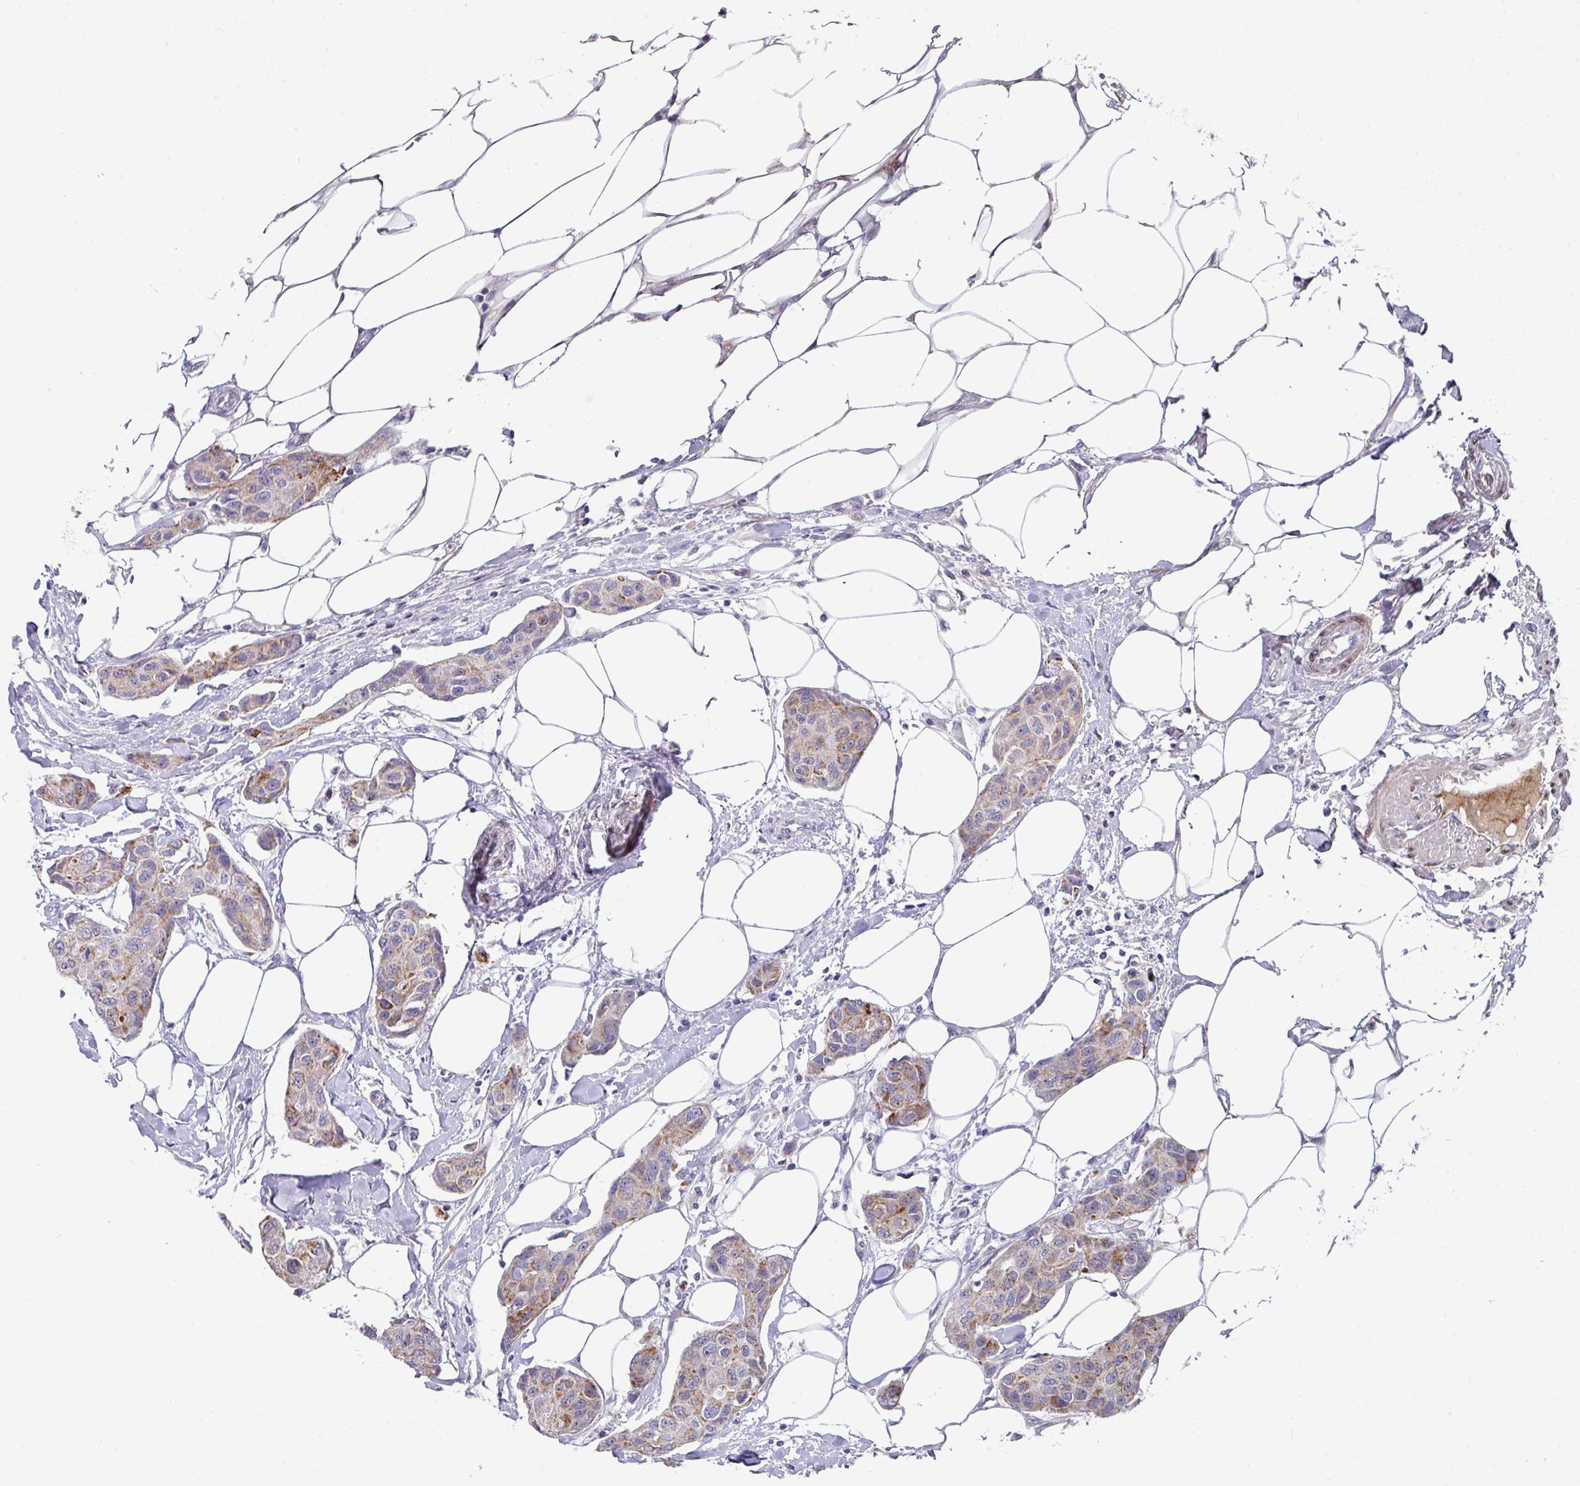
{"staining": {"intensity": "moderate", "quantity": "<25%", "location": "cytoplasmic/membranous"}, "tissue": "breast cancer", "cell_type": "Tumor cells", "image_type": "cancer", "snomed": [{"axis": "morphology", "description": "Duct carcinoma"}, {"axis": "topography", "description": "Breast"}, {"axis": "topography", "description": "Lymph node"}], "caption": "About <25% of tumor cells in human breast cancer (intraductal carcinoma) reveal moderate cytoplasmic/membranous protein expression as visualized by brown immunohistochemical staining.", "gene": "CBX7", "patient": {"sex": "female", "age": 80}}